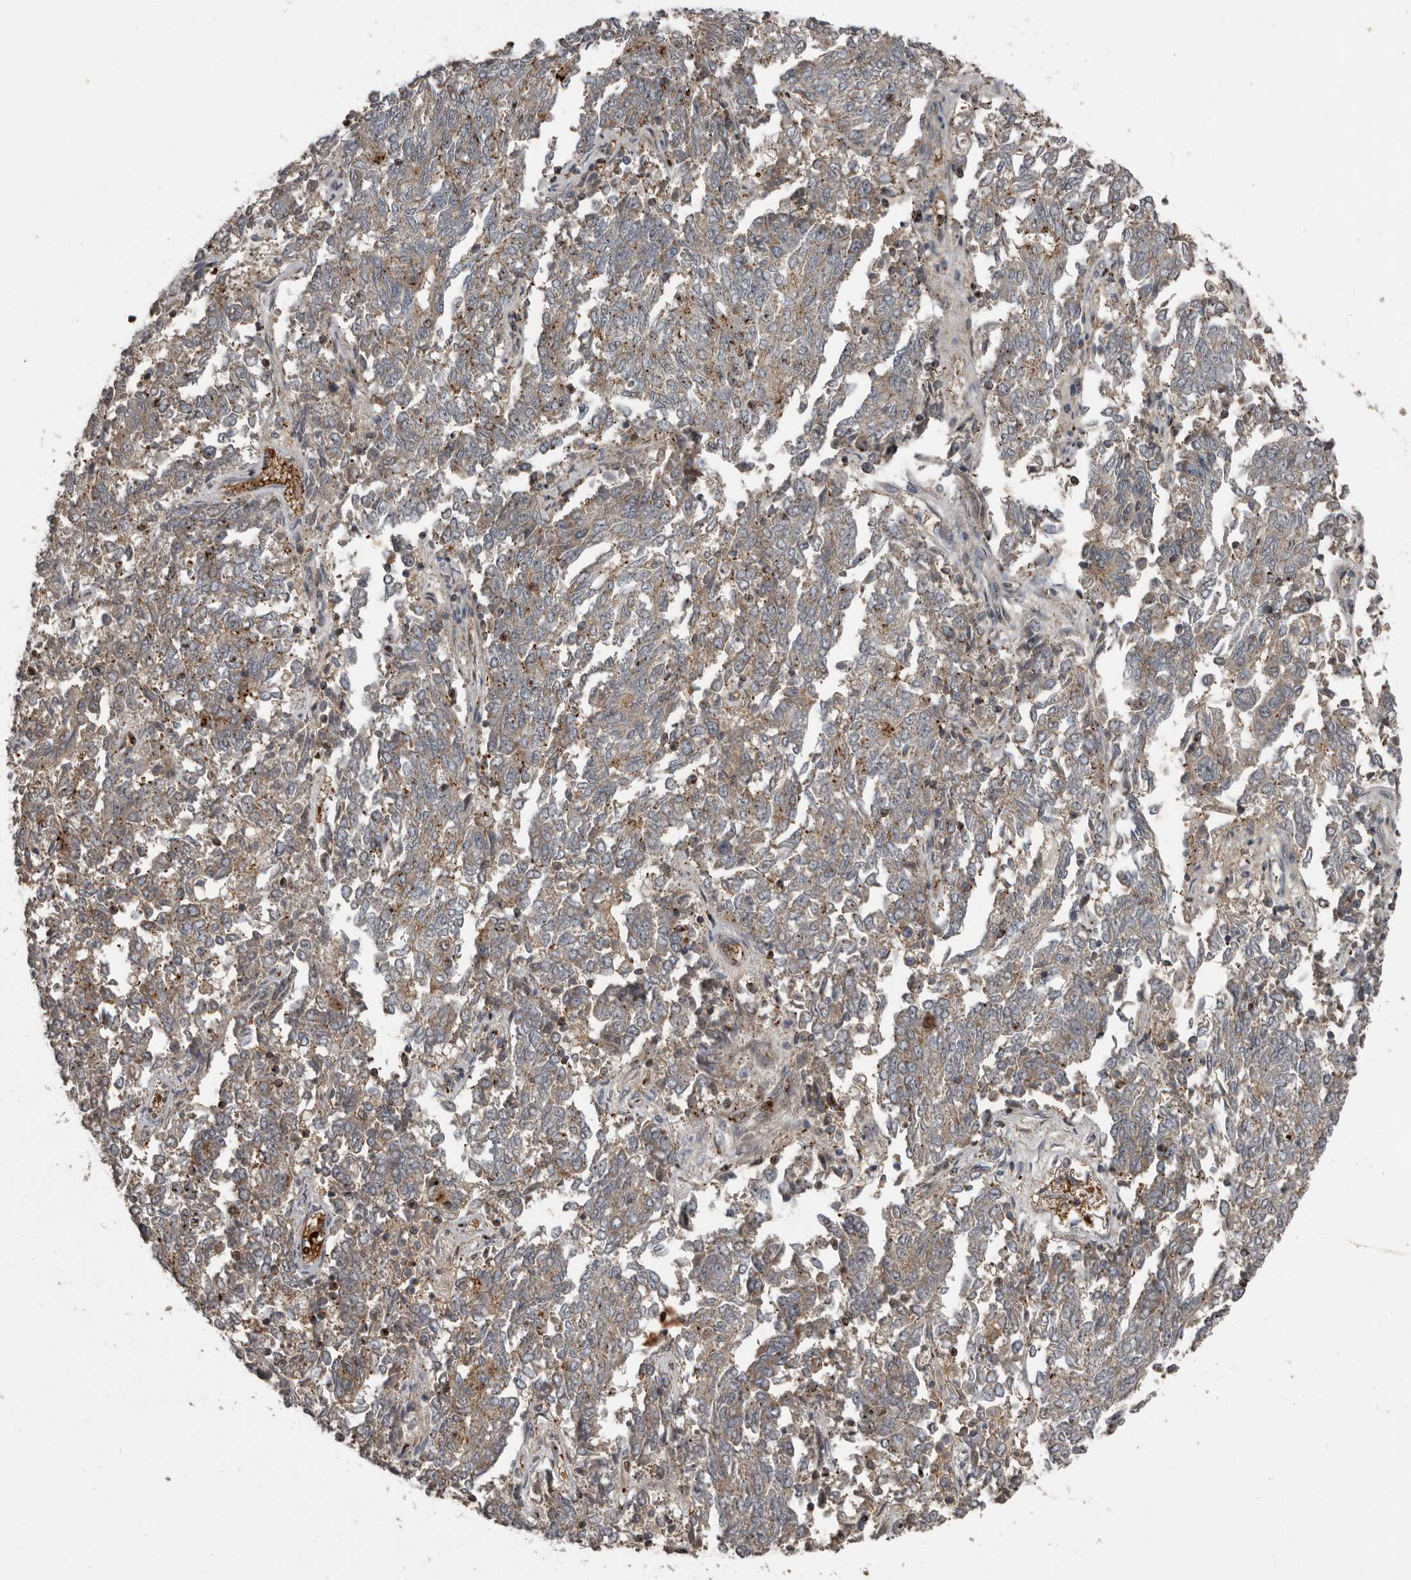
{"staining": {"intensity": "moderate", "quantity": "<25%", "location": "cytoplasmic/membranous"}, "tissue": "endometrial cancer", "cell_type": "Tumor cells", "image_type": "cancer", "snomed": [{"axis": "morphology", "description": "Adenocarcinoma, NOS"}, {"axis": "topography", "description": "Endometrium"}], "caption": "This histopathology image shows immunohistochemistry staining of human endometrial adenocarcinoma, with low moderate cytoplasmic/membranous expression in about <25% of tumor cells.", "gene": "FBXO31", "patient": {"sex": "female", "age": 80}}